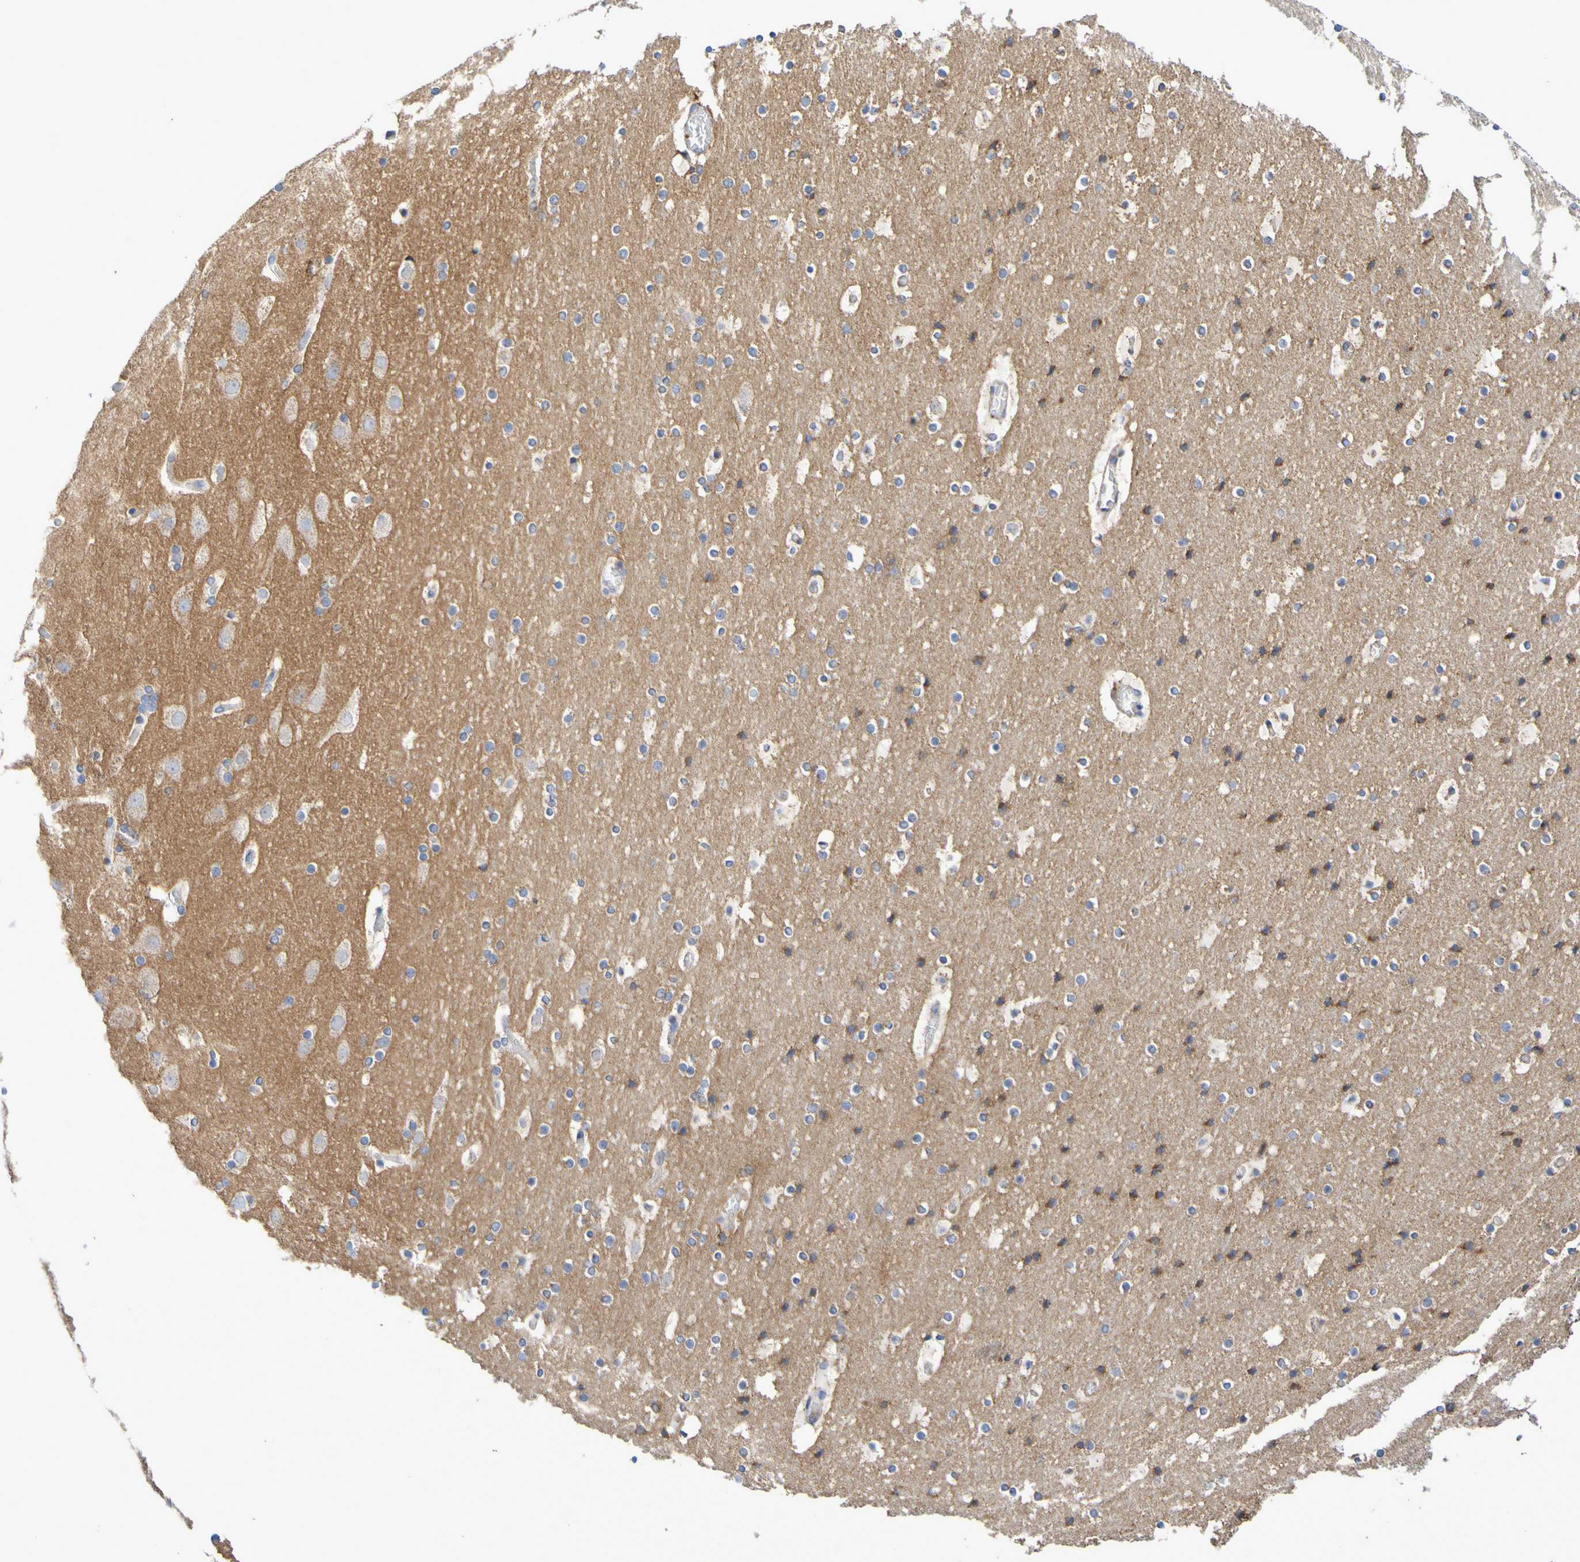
{"staining": {"intensity": "negative", "quantity": "none", "location": "none"}, "tissue": "cerebral cortex", "cell_type": "Endothelial cells", "image_type": "normal", "snomed": [{"axis": "morphology", "description": "Normal tissue, NOS"}, {"axis": "topography", "description": "Cerebral cortex"}], "caption": "Human cerebral cortex stained for a protein using immunohistochemistry shows no expression in endothelial cells.", "gene": "CNTN2", "patient": {"sex": "male", "age": 57}}